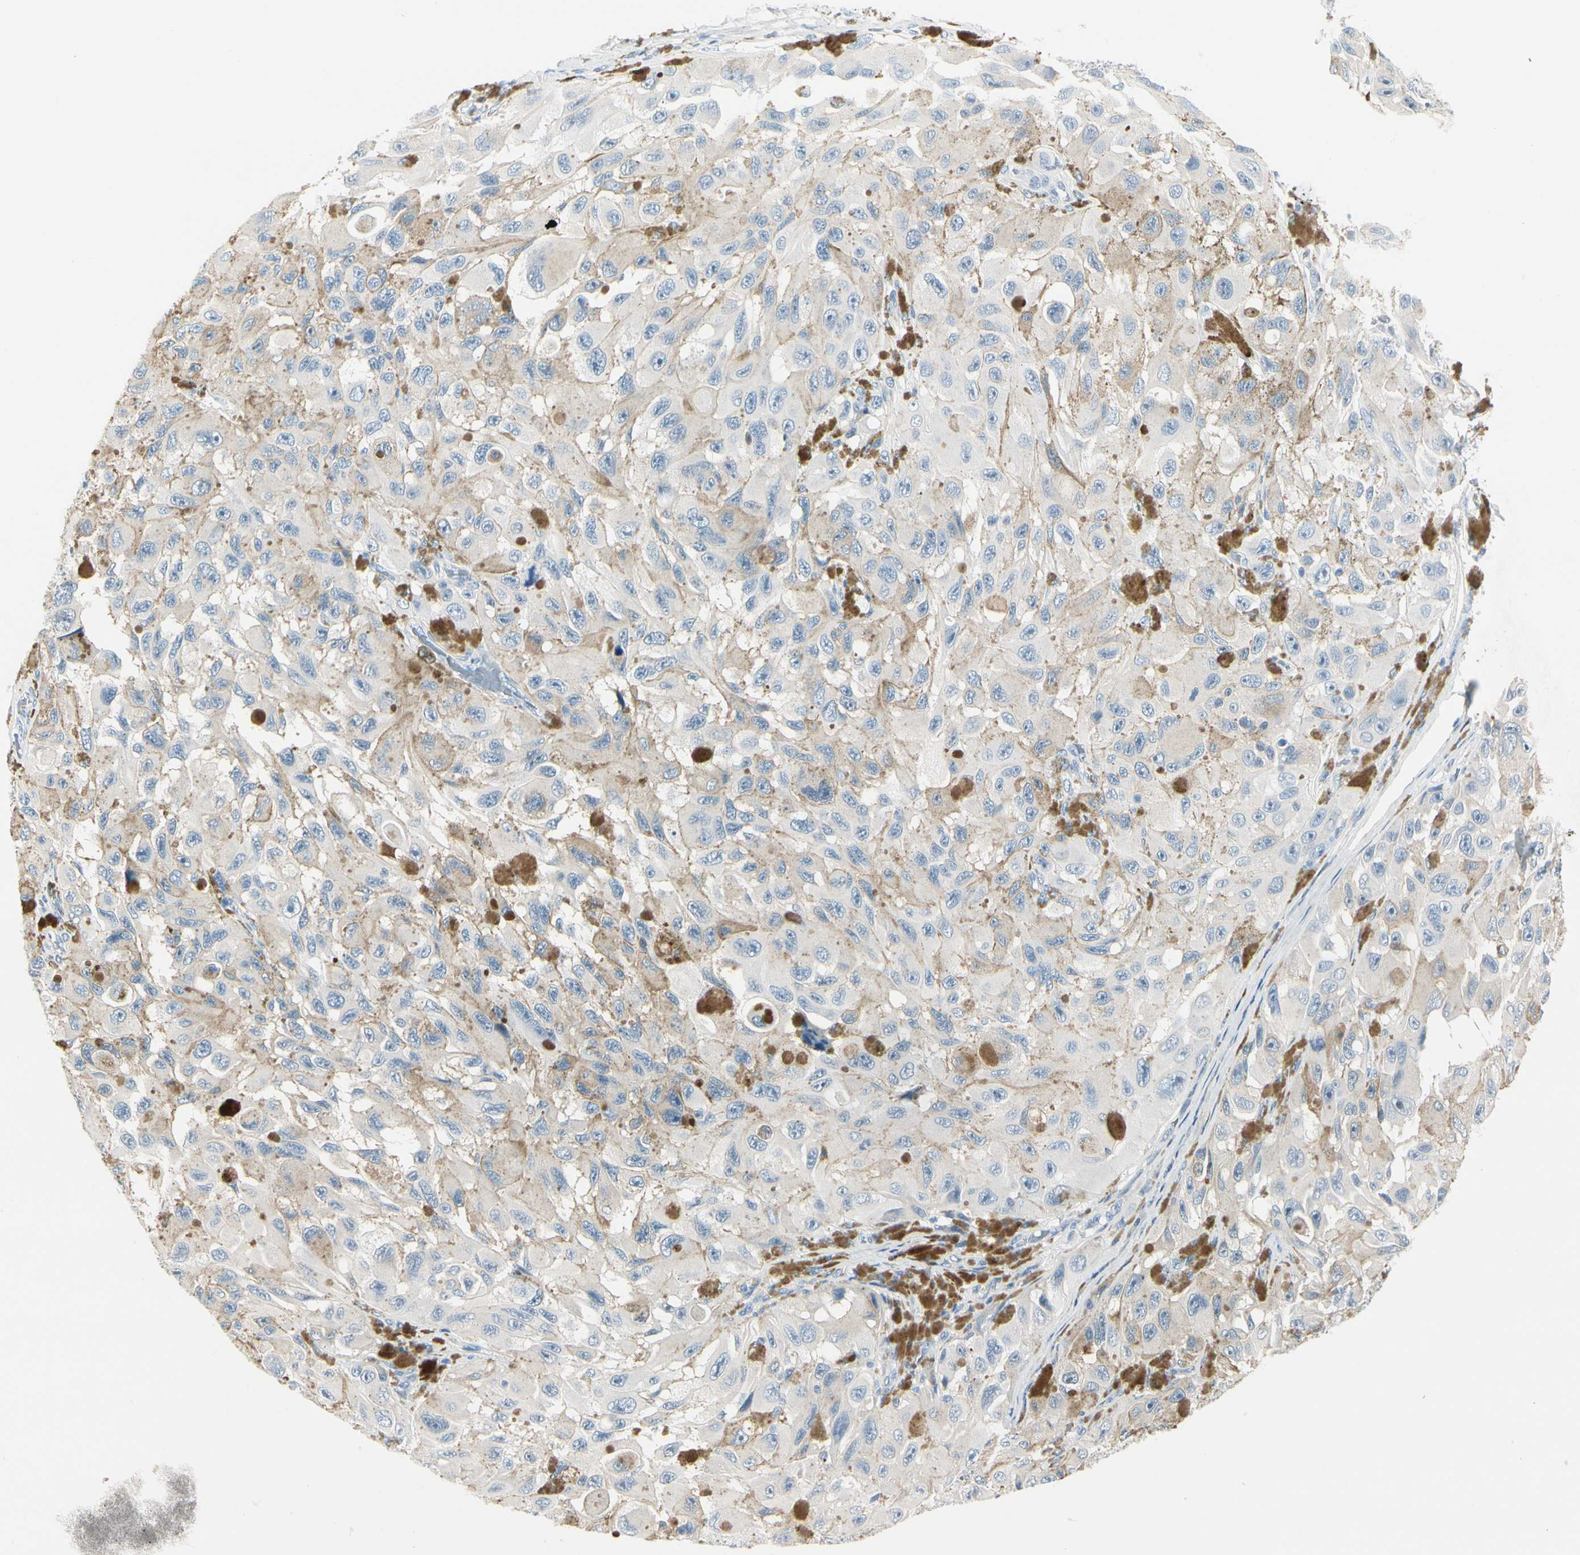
{"staining": {"intensity": "negative", "quantity": "none", "location": "none"}, "tissue": "melanoma", "cell_type": "Tumor cells", "image_type": "cancer", "snomed": [{"axis": "morphology", "description": "Malignant melanoma, NOS"}, {"axis": "topography", "description": "Skin"}], "caption": "Histopathology image shows no significant protein staining in tumor cells of malignant melanoma.", "gene": "PEBP1", "patient": {"sex": "female", "age": 73}}